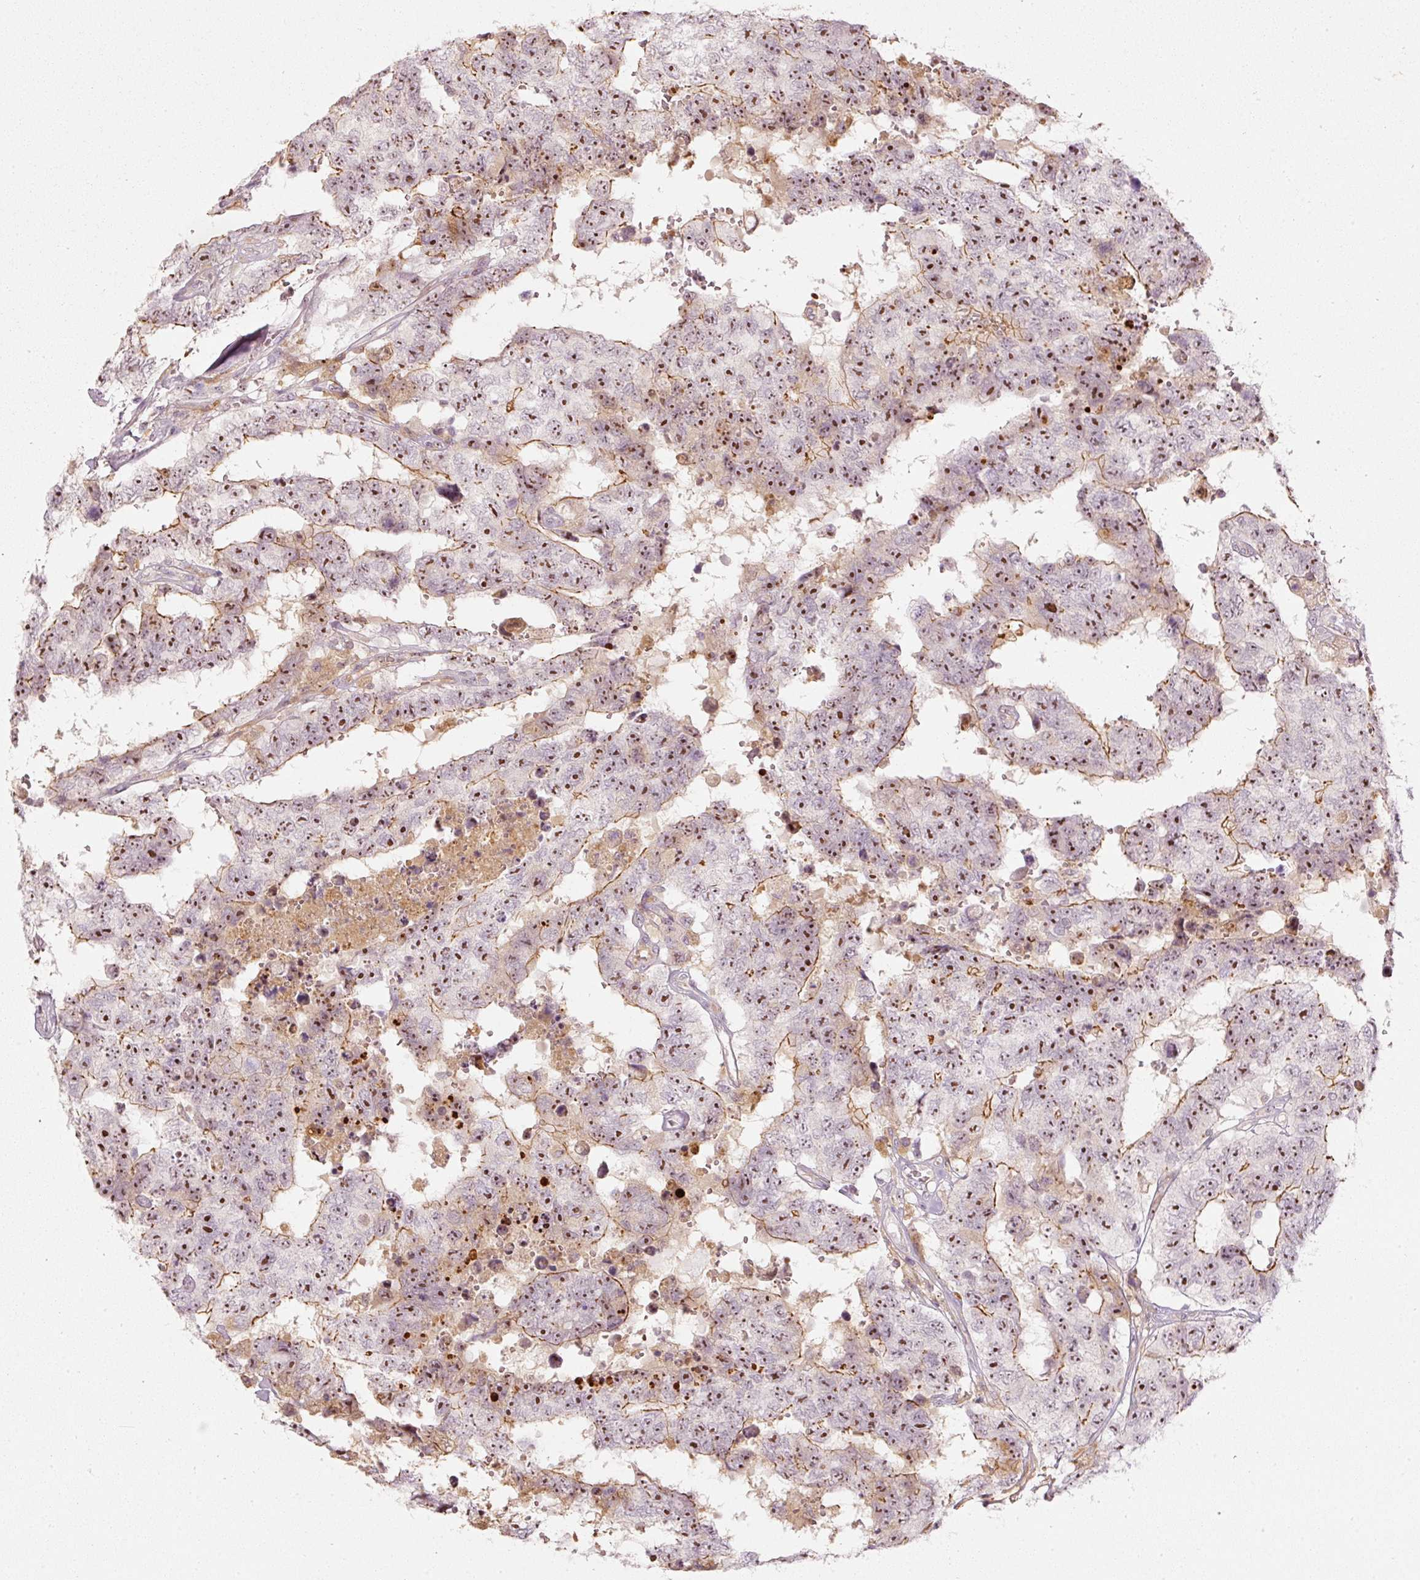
{"staining": {"intensity": "moderate", "quantity": ">75%", "location": "cytoplasmic/membranous,nuclear"}, "tissue": "testis cancer", "cell_type": "Tumor cells", "image_type": "cancer", "snomed": [{"axis": "morphology", "description": "Normal tissue, NOS"}, {"axis": "morphology", "description": "Carcinoma, Embryonal, NOS"}, {"axis": "topography", "description": "Testis"}, {"axis": "topography", "description": "Epididymis"}], "caption": "A brown stain shows moderate cytoplasmic/membranous and nuclear expression of a protein in human testis cancer (embryonal carcinoma) tumor cells. The staining is performed using DAB brown chromogen to label protein expression. The nuclei are counter-stained blue using hematoxylin.", "gene": "VCAM1", "patient": {"sex": "male", "age": 25}}